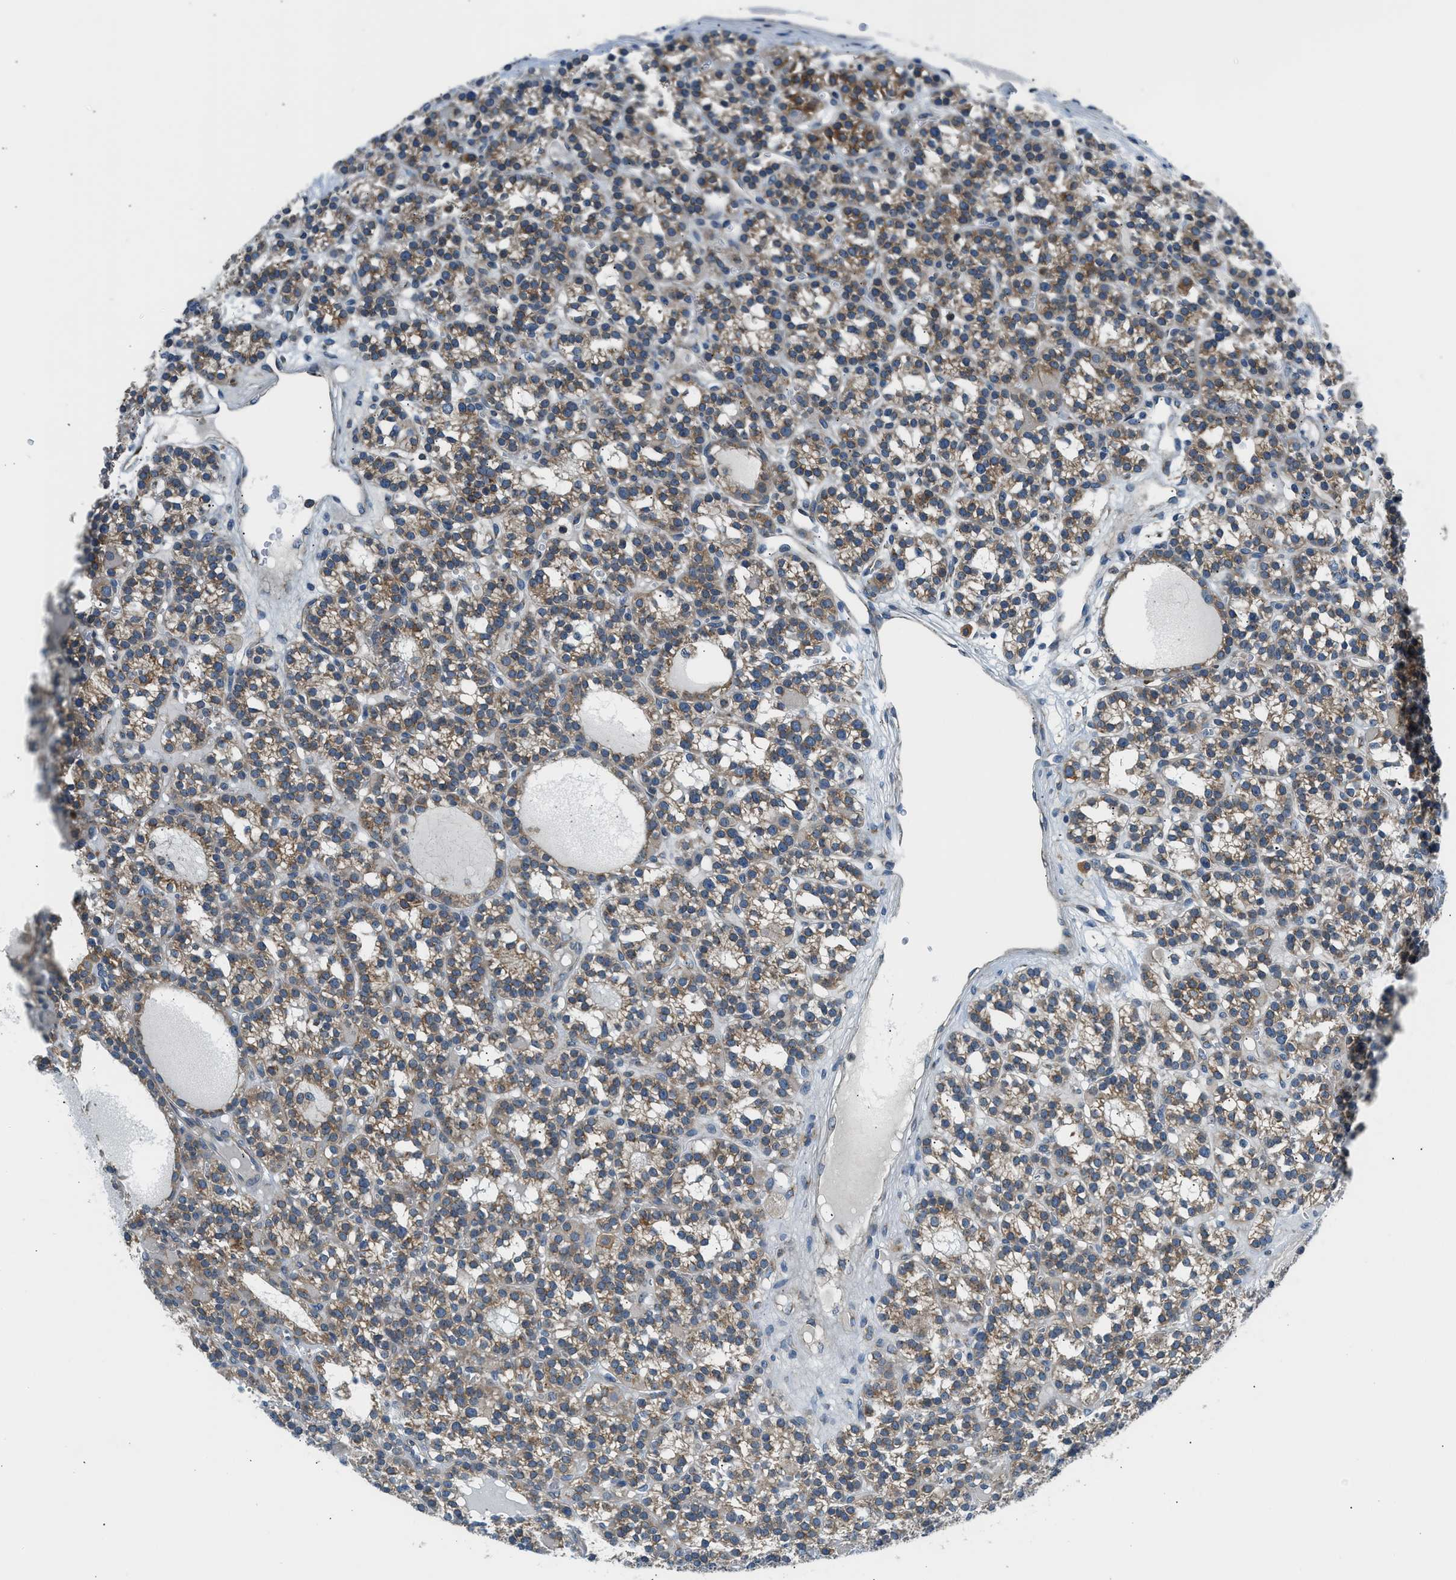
{"staining": {"intensity": "strong", "quantity": ">75%", "location": "cytoplasmic/membranous"}, "tissue": "parathyroid gland", "cell_type": "Glandular cells", "image_type": "normal", "snomed": [{"axis": "morphology", "description": "Normal tissue, NOS"}, {"axis": "morphology", "description": "Adenoma, NOS"}, {"axis": "topography", "description": "Parathyroid gland"}], "caption": "DAB immunohistochemical staining of benign human parathyroid gland demonstrates strong cytoplasmic/membranous protein staining in about >75% of glandular cells.", "gene": "EDARADD", "patient": {"sex": "female", "age": 58}}